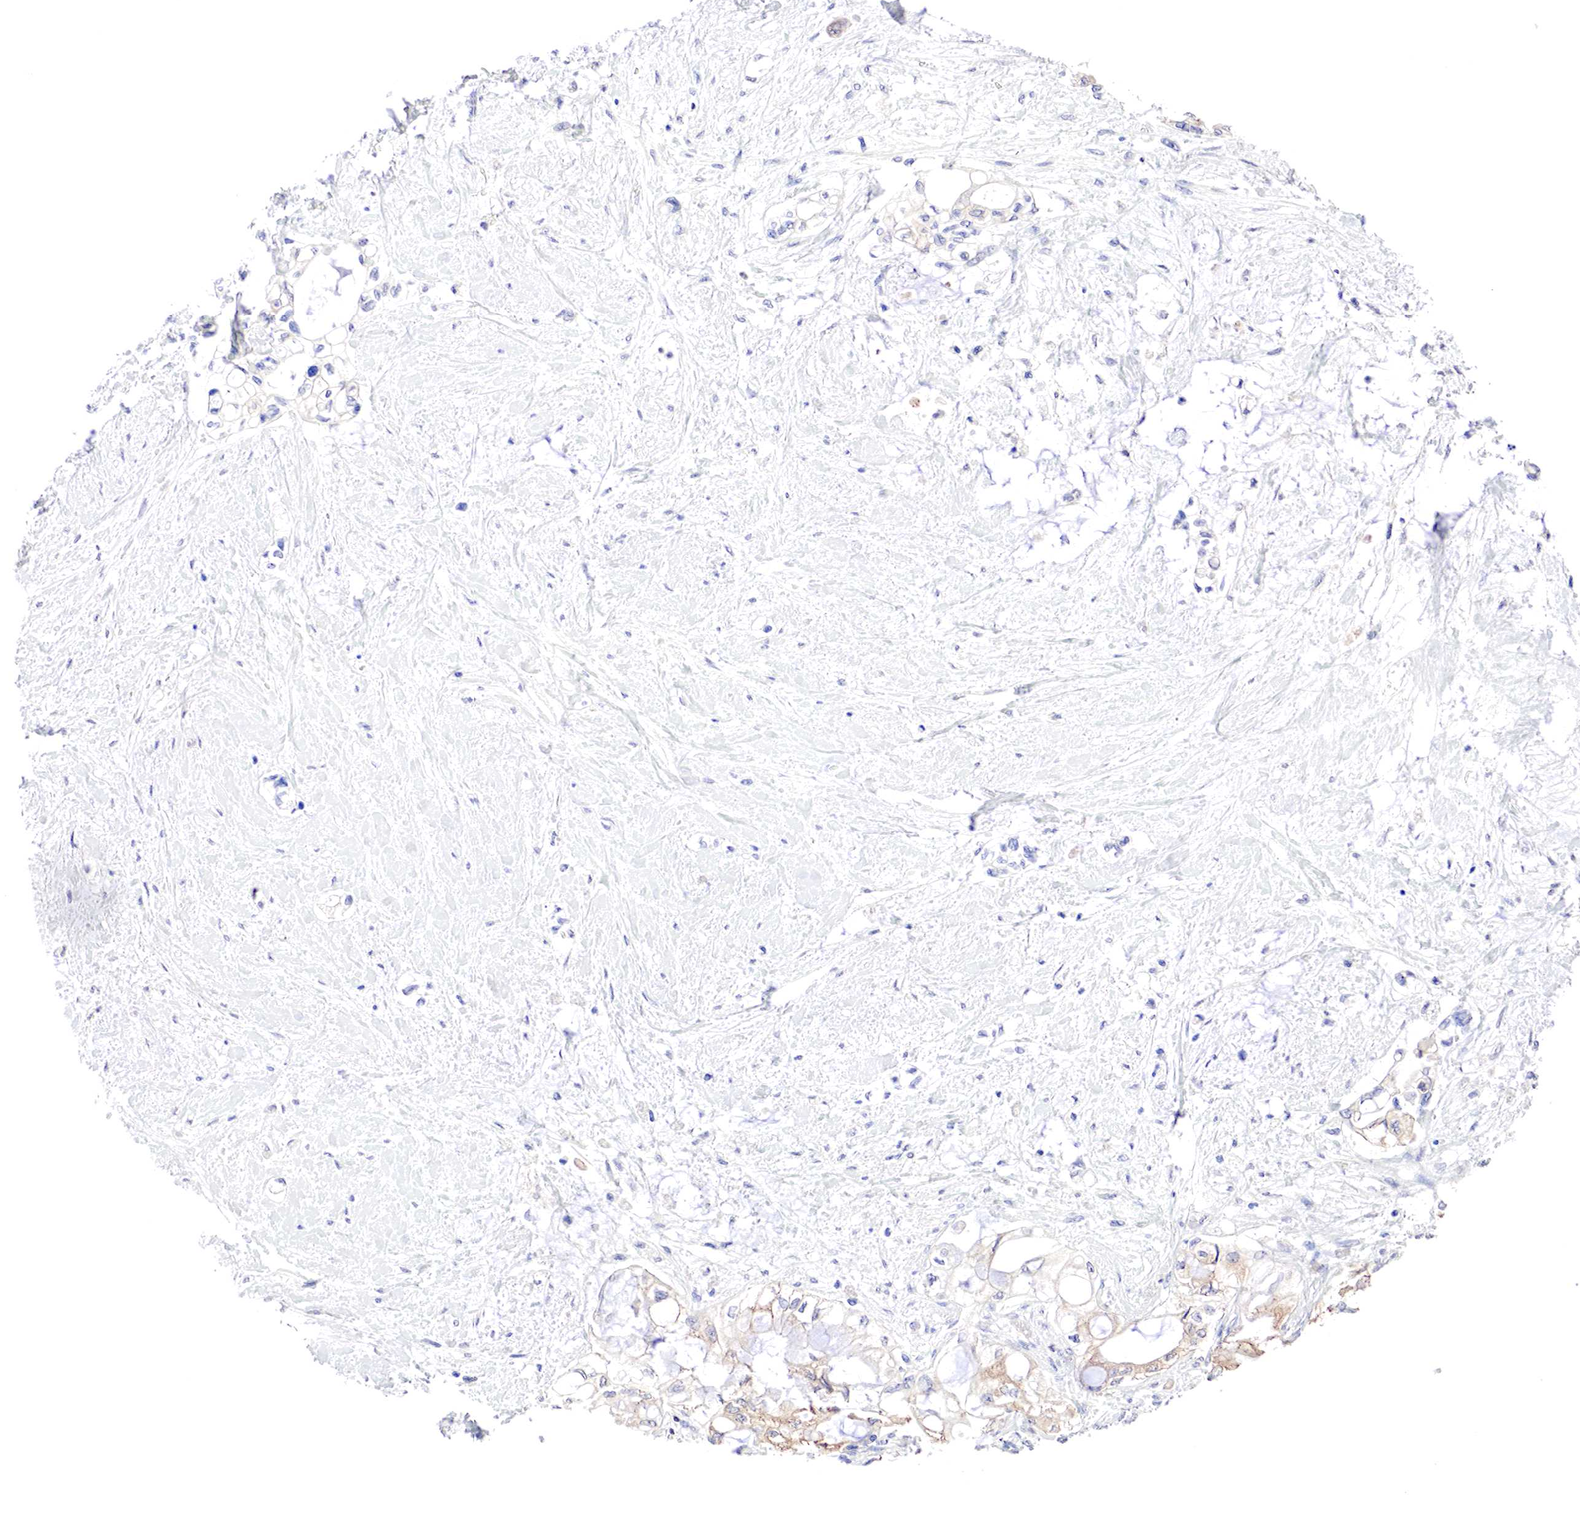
{"staining": {"intensity": "negative", "quantity": "none", "location": "none"}, "tissue": "pancreatic cancer", "cell_type": "Tumor cells", "image_type": "cancer", "snomed": [{"axis": "morphology", "description": "Adenocarcinoma, NOS"}, {"axis": "topography", "description": "Pancreas"}], "caption": "Pancreatic adenocarcinoma was stained to show a protein in brown. There is no significant staining in tumor cells. (DAB immunohistochemistry visualized using brightfield microscopy, high magnification).", "gene": "GATA1", "patient": {"sex": "female", "age": 70}}